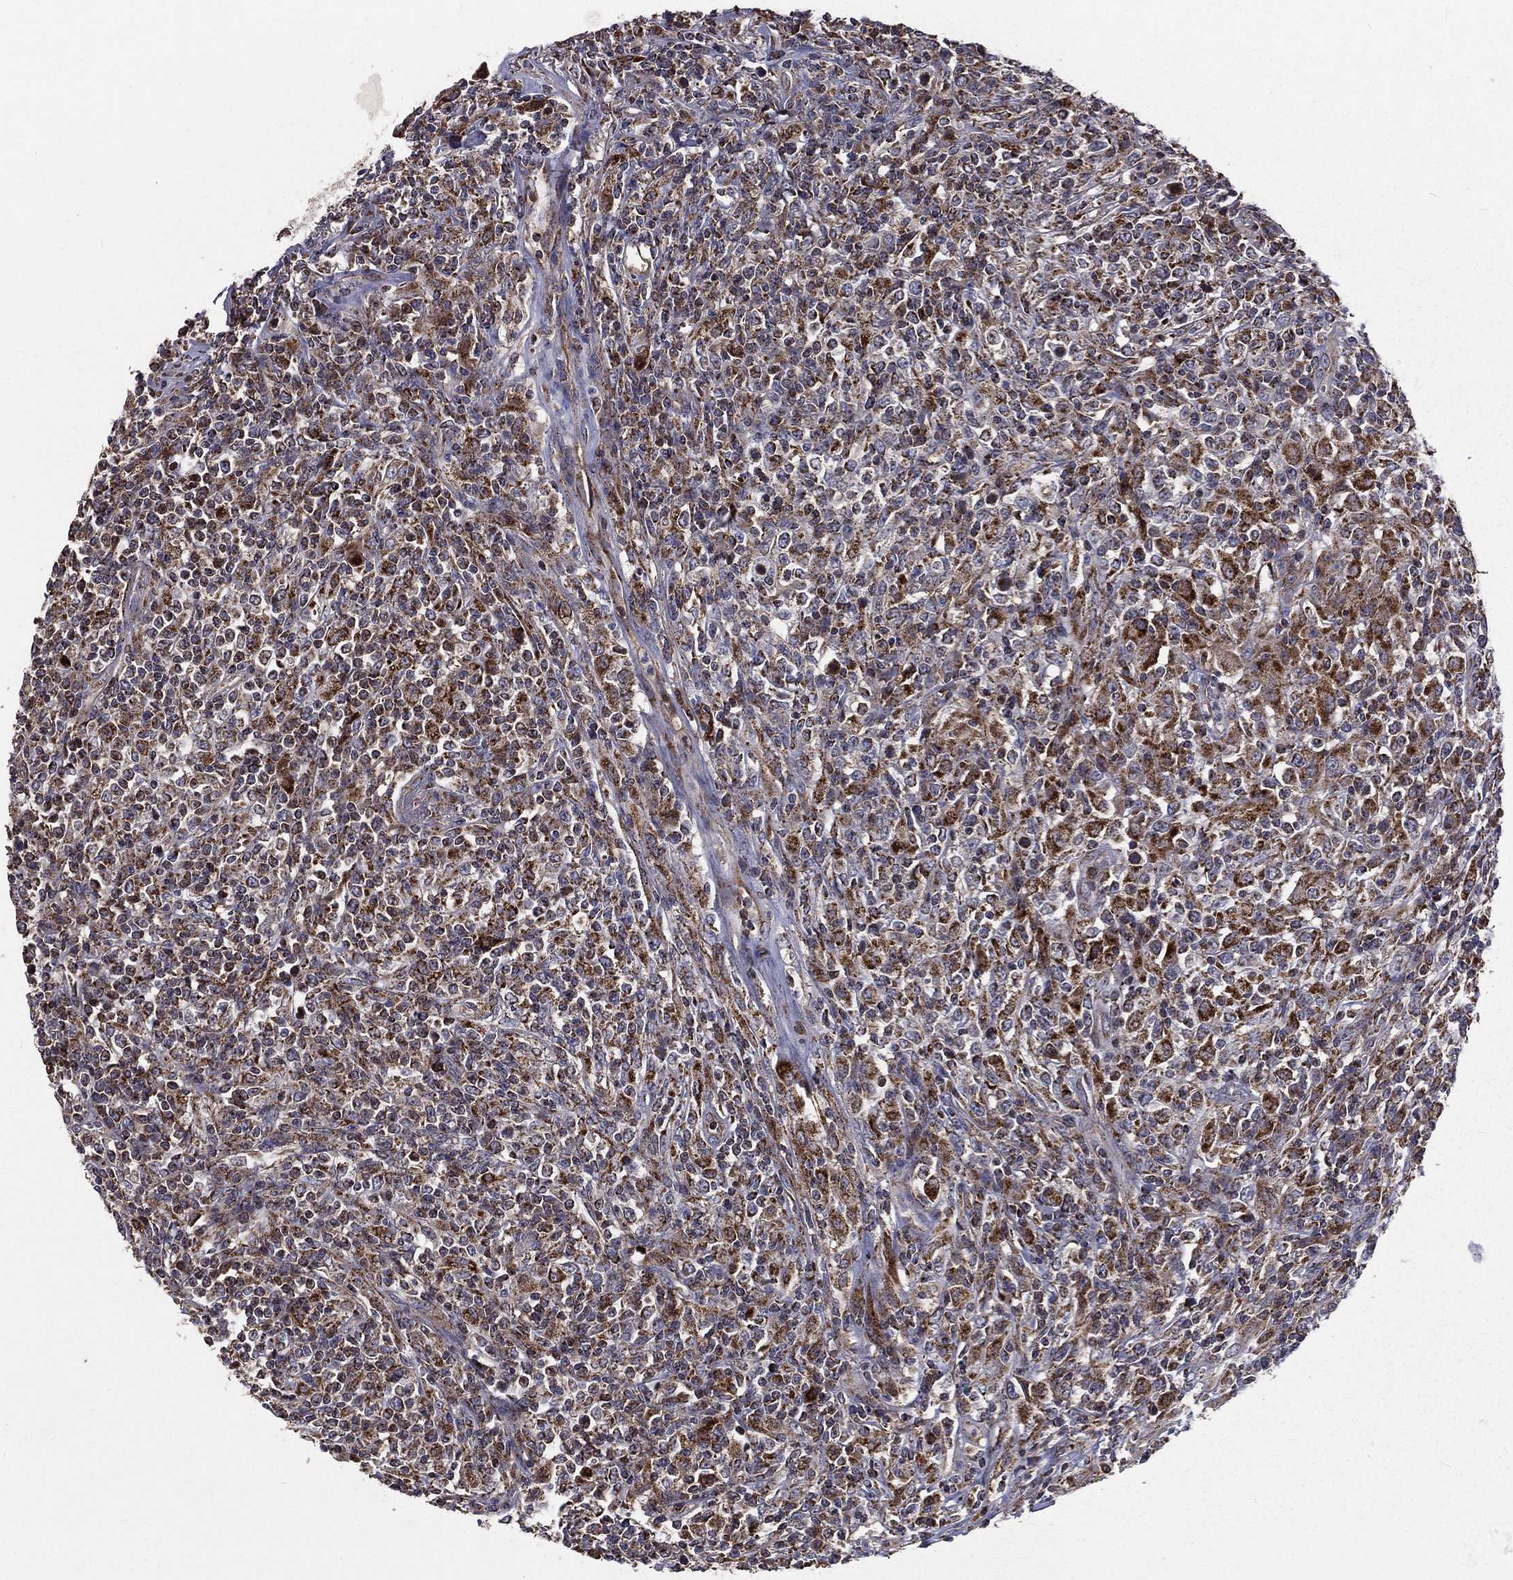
{"staining": {"intensity": "moderate", "quantity": ">75%", "location": "cytoplasmic/membranous"}, "tissue": "lymphoma", "cell_type": "Tumor cells", "image_type": "cancer", "snomed": [{"axis": "morphology", "description": "Malignant lymphoma, non-Hodgkin's type, High grade"}, {"axis": "topography", "description": "Lung"}], "caption": "Lymphoma stained with immunohistochemistry exhibits moderate cytoplasmic/membranous positivity in about >75% of tumor cells.", "gene": "GPD1", "patient": {"sex": "male", "age": 79}}